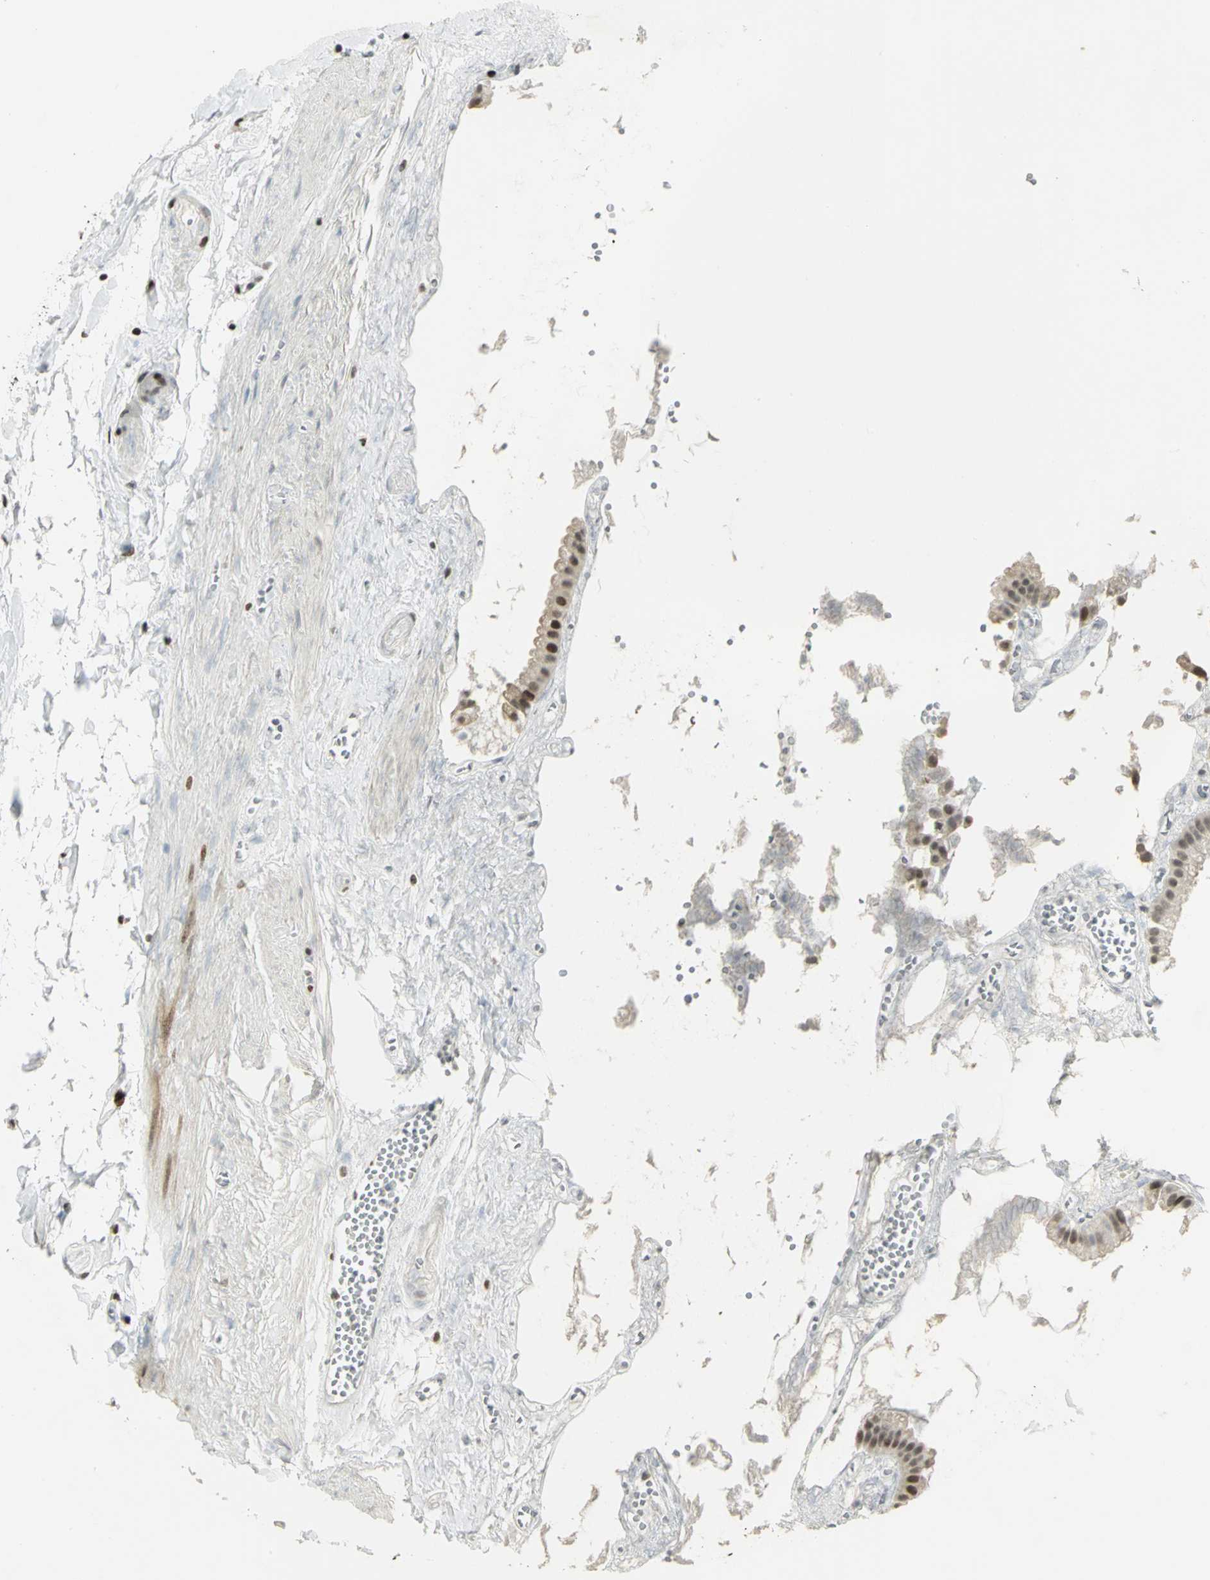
{"staining": {"intensity": "strong", "quantity": "25%-75%", "location": "nuclear"}, "tissue": "gallbladder", "cell_type": "Glandular cells", "image_type": "normal", "snomed": [{"axis": "morphology", "description": "Normal tissue, NOS"}, {"axis": "topography", "description": "Gallbladder"}], "caption": "Unremarkable gallbladder shows strong nuclear staining in approximately 25%-75% of glandular cells Ihc stains the protein of interest in brown and the nuclei are stained blue..", "gene": "KDM1A", "patient": {"sex": "female", "age": 63}}